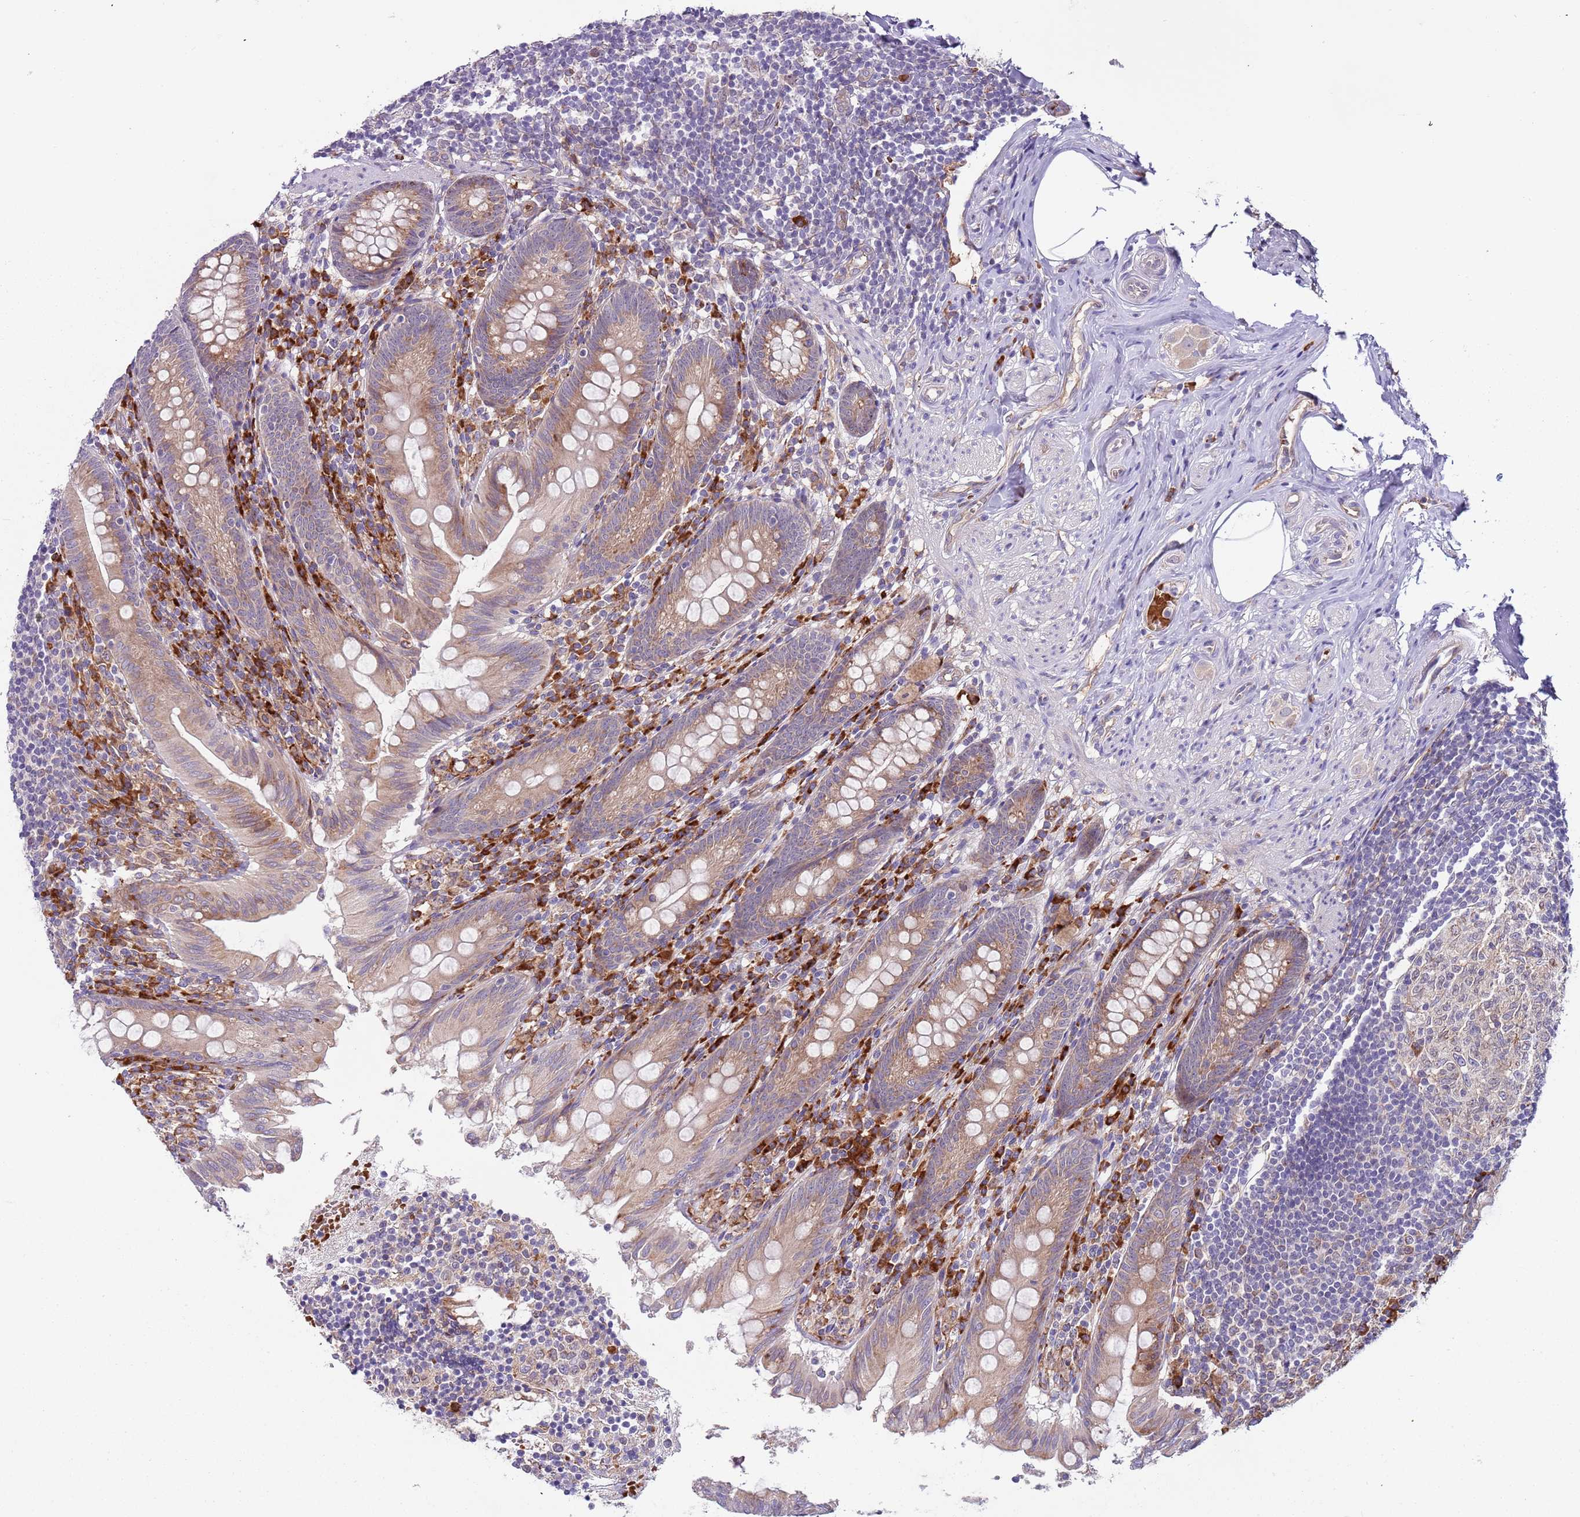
{"staining": {"intensity": "moderate", "quantity": ">75%", "location": "cytoplasmic/membranous"}, "tissue": "appendix", "cell_type": "Glandular cells", "image_type": "normal", "snomed": [{"axis": "morphology", "description": "Normal tissue, NOS"}, {"axis": "topography", "description": "Appendix"}], "caption": "Protein staining by immunohistochemistry reveals moderate cytoplasmic/membranous staining in about >75% of glandular cells in benign appendix.", "gene": "VWCE", "patient": {"sex": "male", "age": 55}}